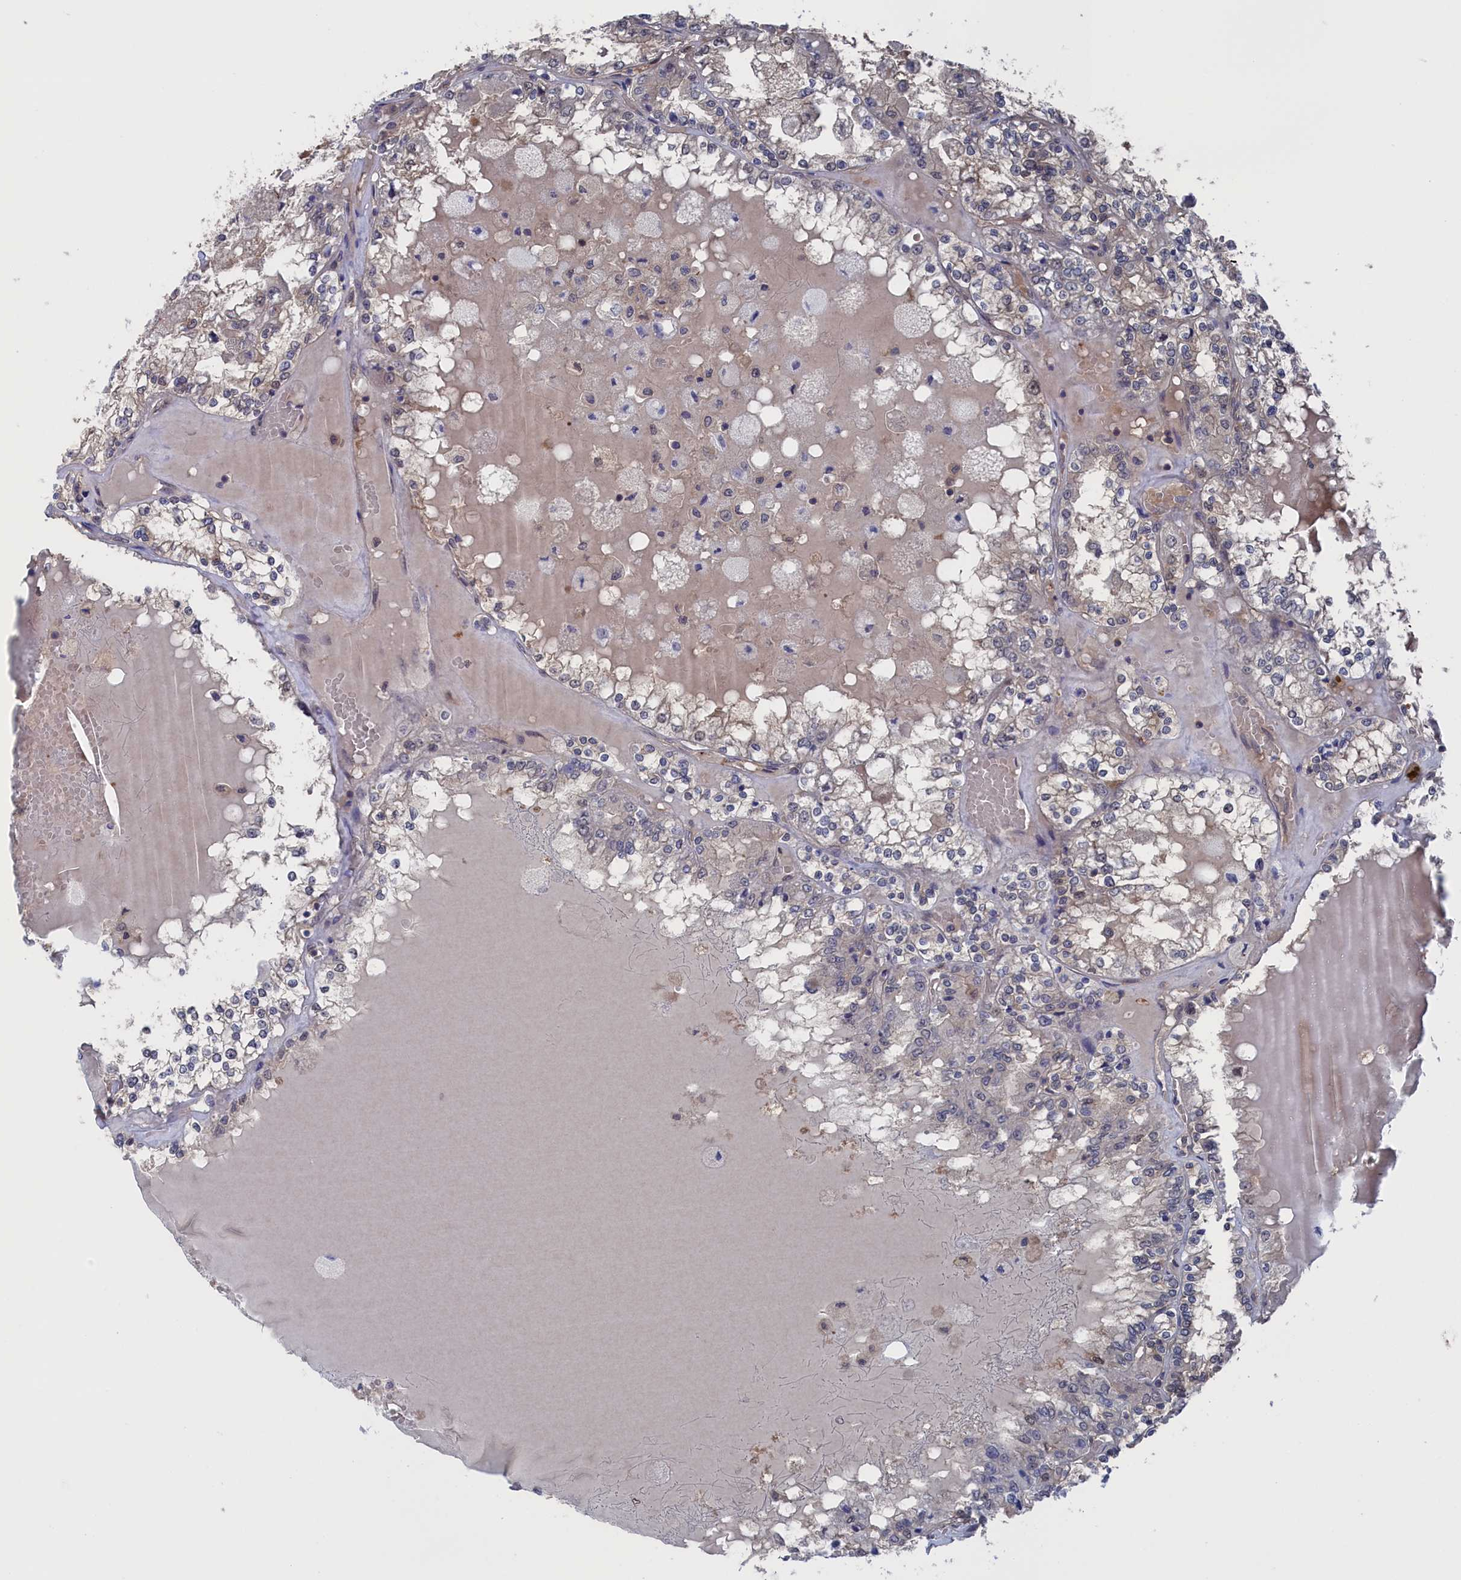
{"staining": {"intensity": "negative", "quantity": "none", "location": "none"}, "tissue": "renal cancer", "cell_type": "Tumor cells", "image_type": "cancer", "snomed": [{"axis": "morphology", "description": "Adenocarcinoma, NOS"}, {"axis": "topography", "description": "Kidney"}], "caption": "Renal cancer stained for a protein using IHC reveals no staining tumor cells.", "gene": "NUTF2", "patient": {"sex": "female", "age": 56}}